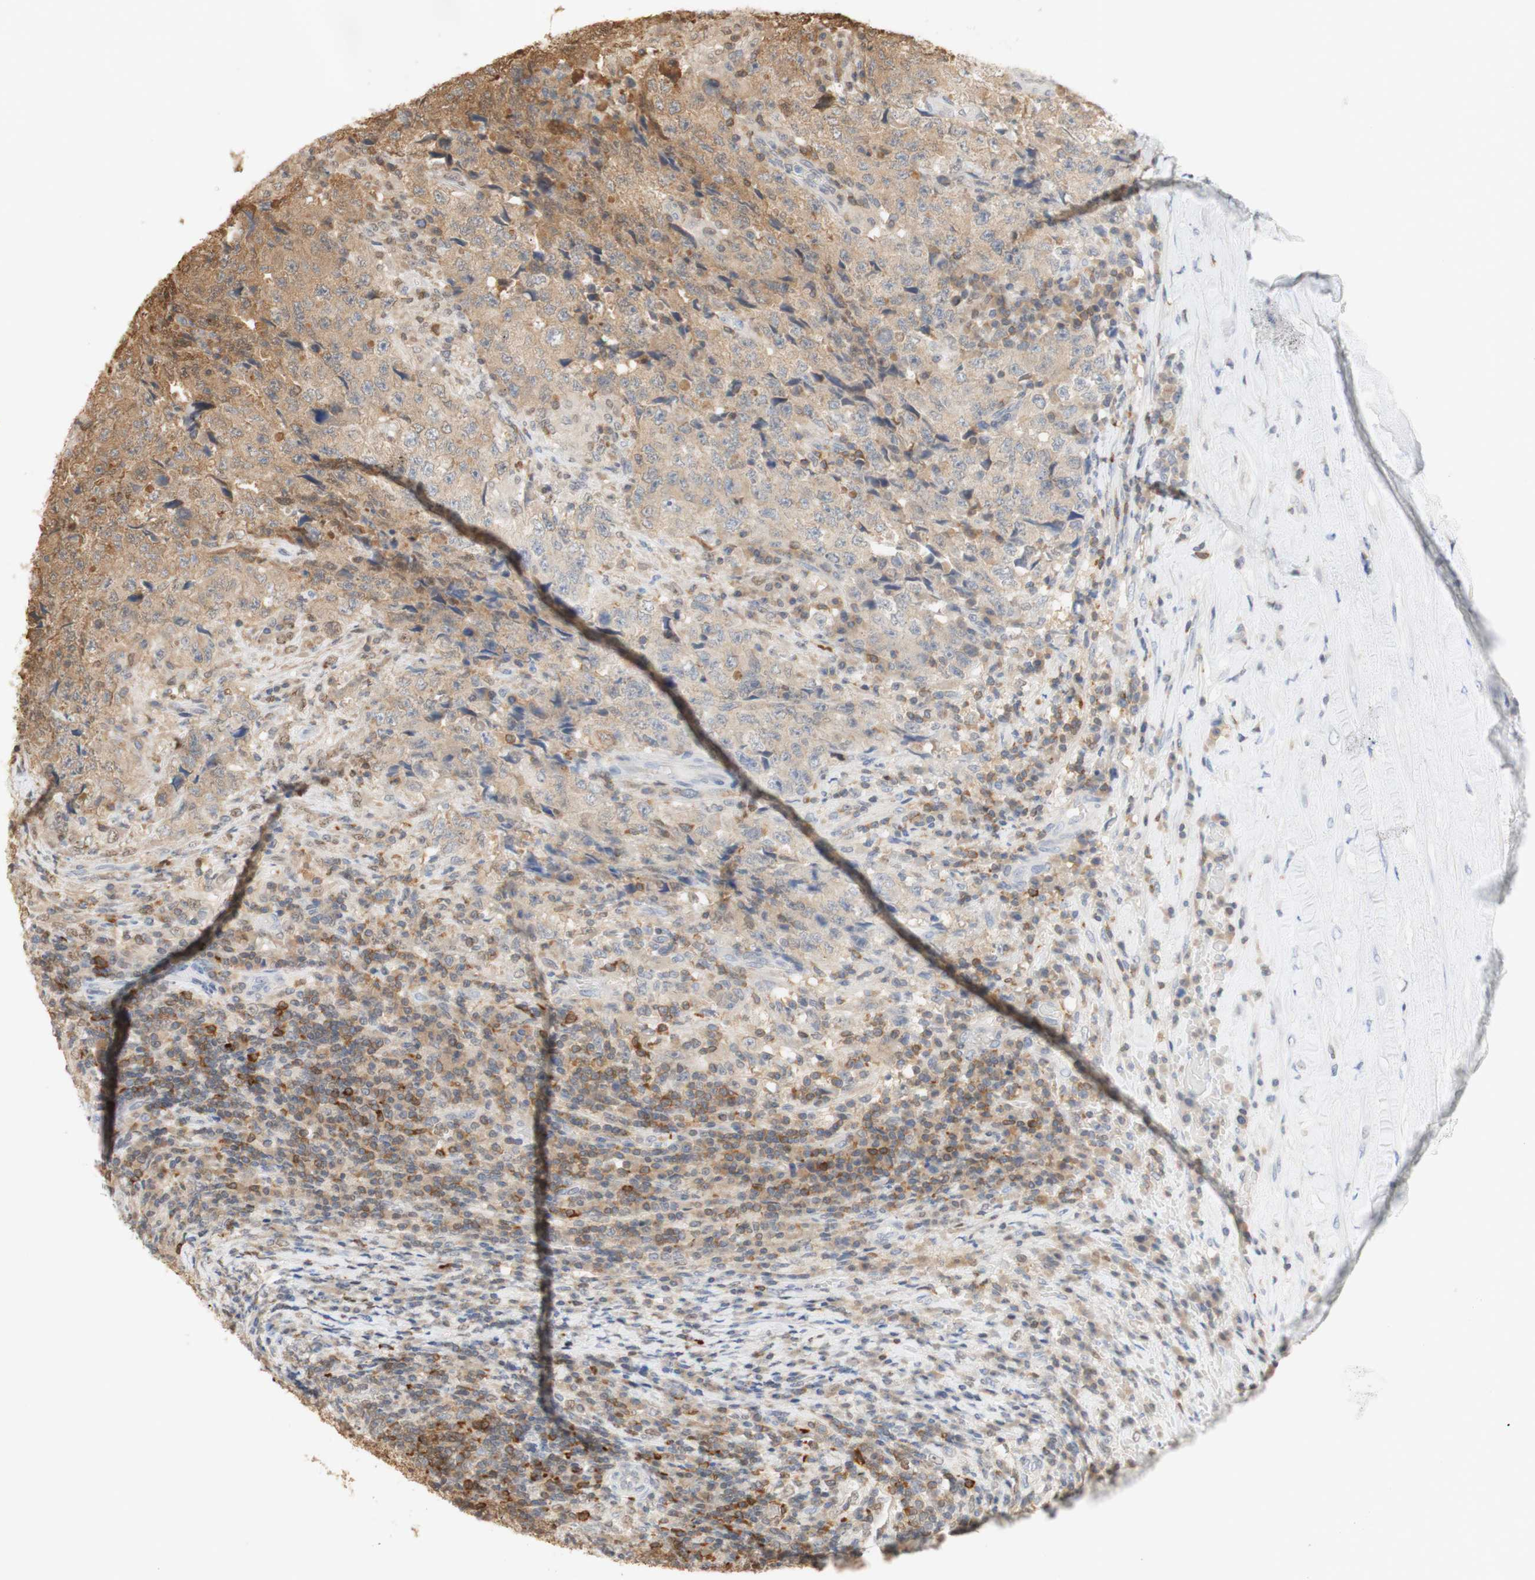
{"staining": {"intensity": "weak", "quantity": ">75%", "location": "cytoplasmic/membranous"}, "tissue": "testis cancer", "cell_type": "Tumor cells", "image_type": "cancer", "snomed": [{"axis": "morphology", "description": "Necrosis, NOS"}, {"axis": "morphology", "description": "Carcinoma, Embryonal, NOS"}, {"axis": "topography", "description": "Testis"}], "caption": "The histopathology image exhibits staining of testis cancer, revealing weak cytoplasmic/membranous protein positivity (brown color) within tumor cells.", "gene": "NAP1L4", "patient": {"sex": "male", "age": 19}}